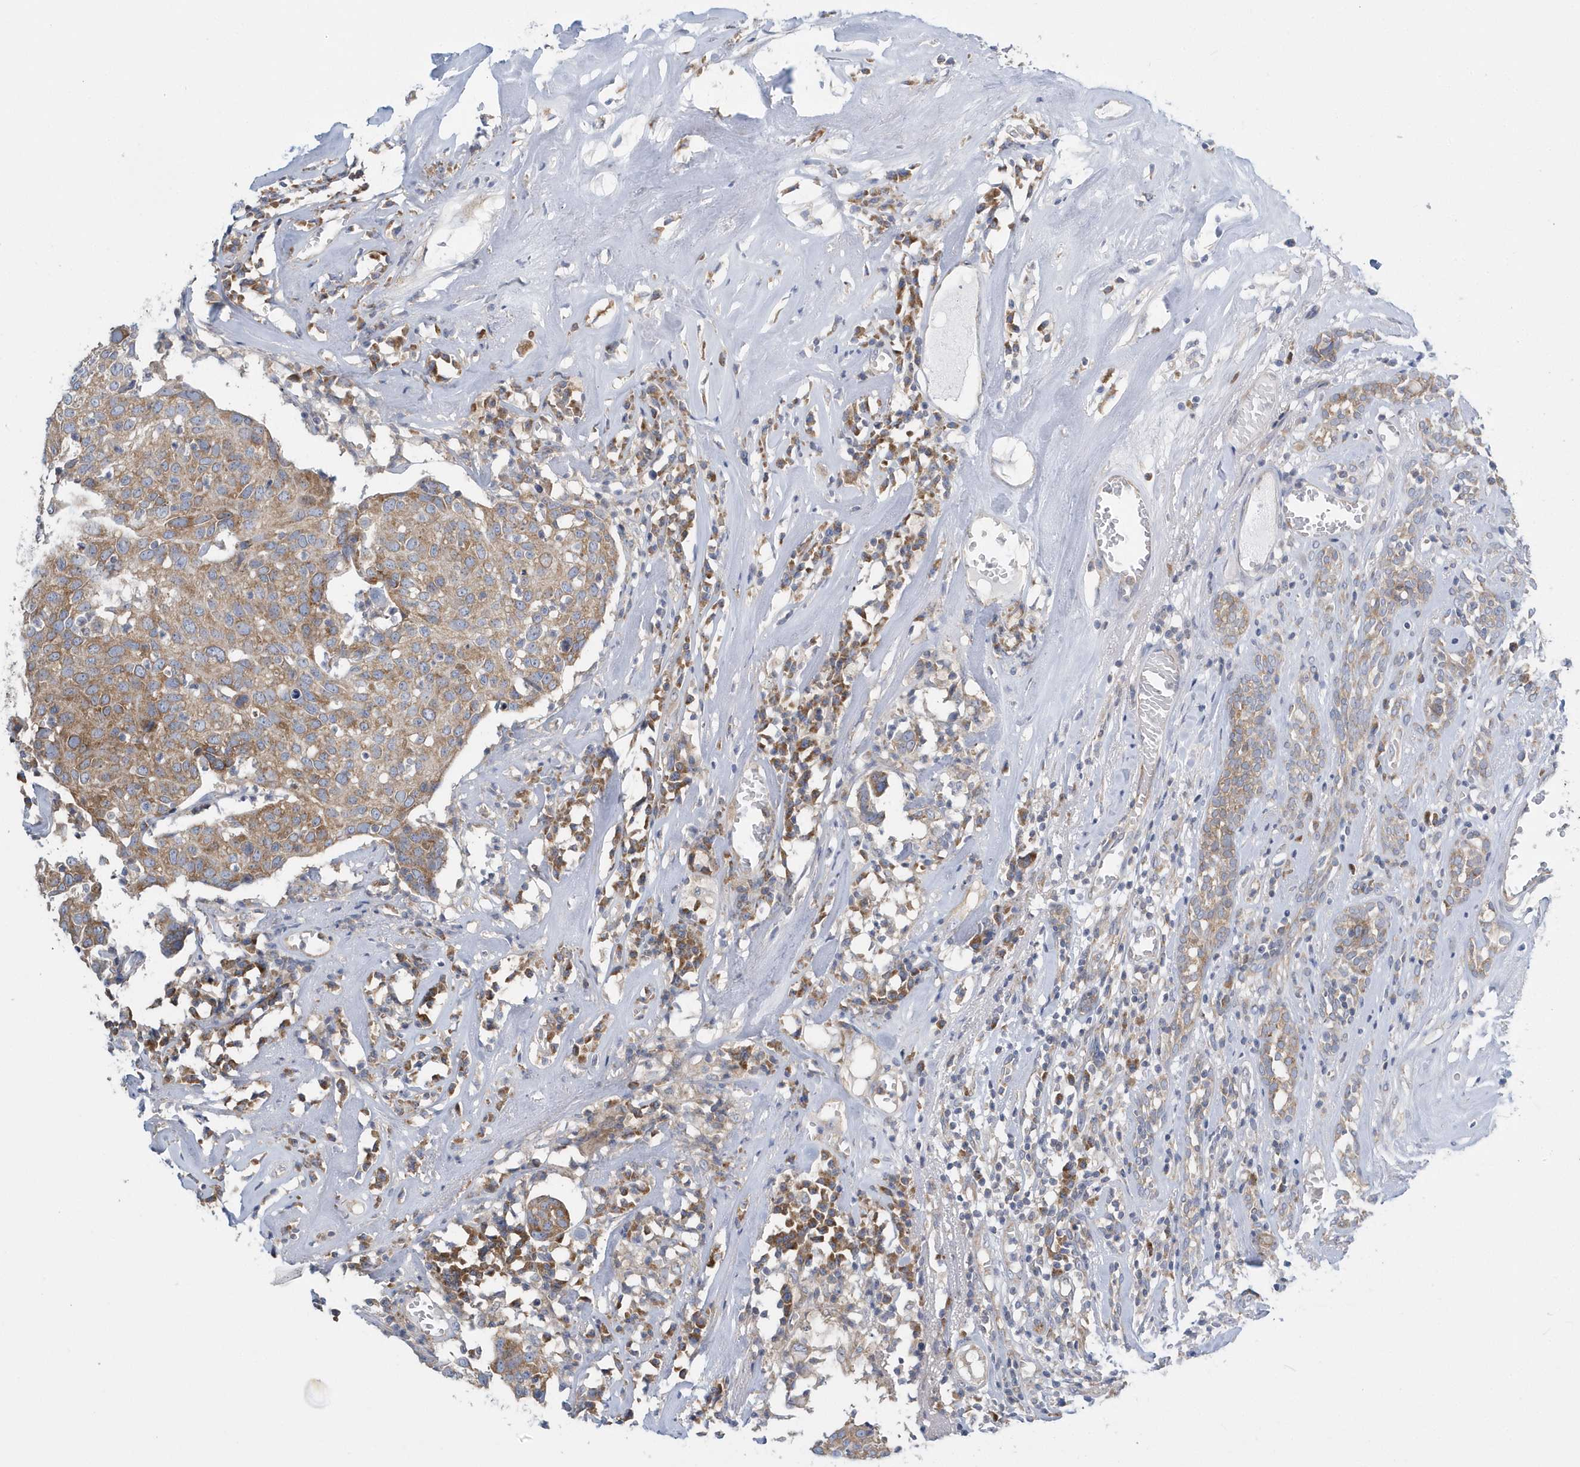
{"staining": {"intensity": "moderate", "quantity": ">75%", "location": "cytoplasmic/membranous"}, "tissue": "head and neck cancer", "cell_type": "Tumor cells", "image_type": "cancer", "snomed": [{"axis": "morphology", "description": "Adenocarcinoma, NOS"}, {"axis": "topography", "description": "Salivary gland"}, {"axis": "topography", "description": "Head-Neck"}], "caption": "A brown stain shows moderate cytoplasmic/membranous positivity of a protein in adenocarcinoma (head and neck) tumor cells. (IHC, brightfield microscopy, high magnification).", "gene": "EIF3C", "patient": {"sex": "female", "age": 65}}